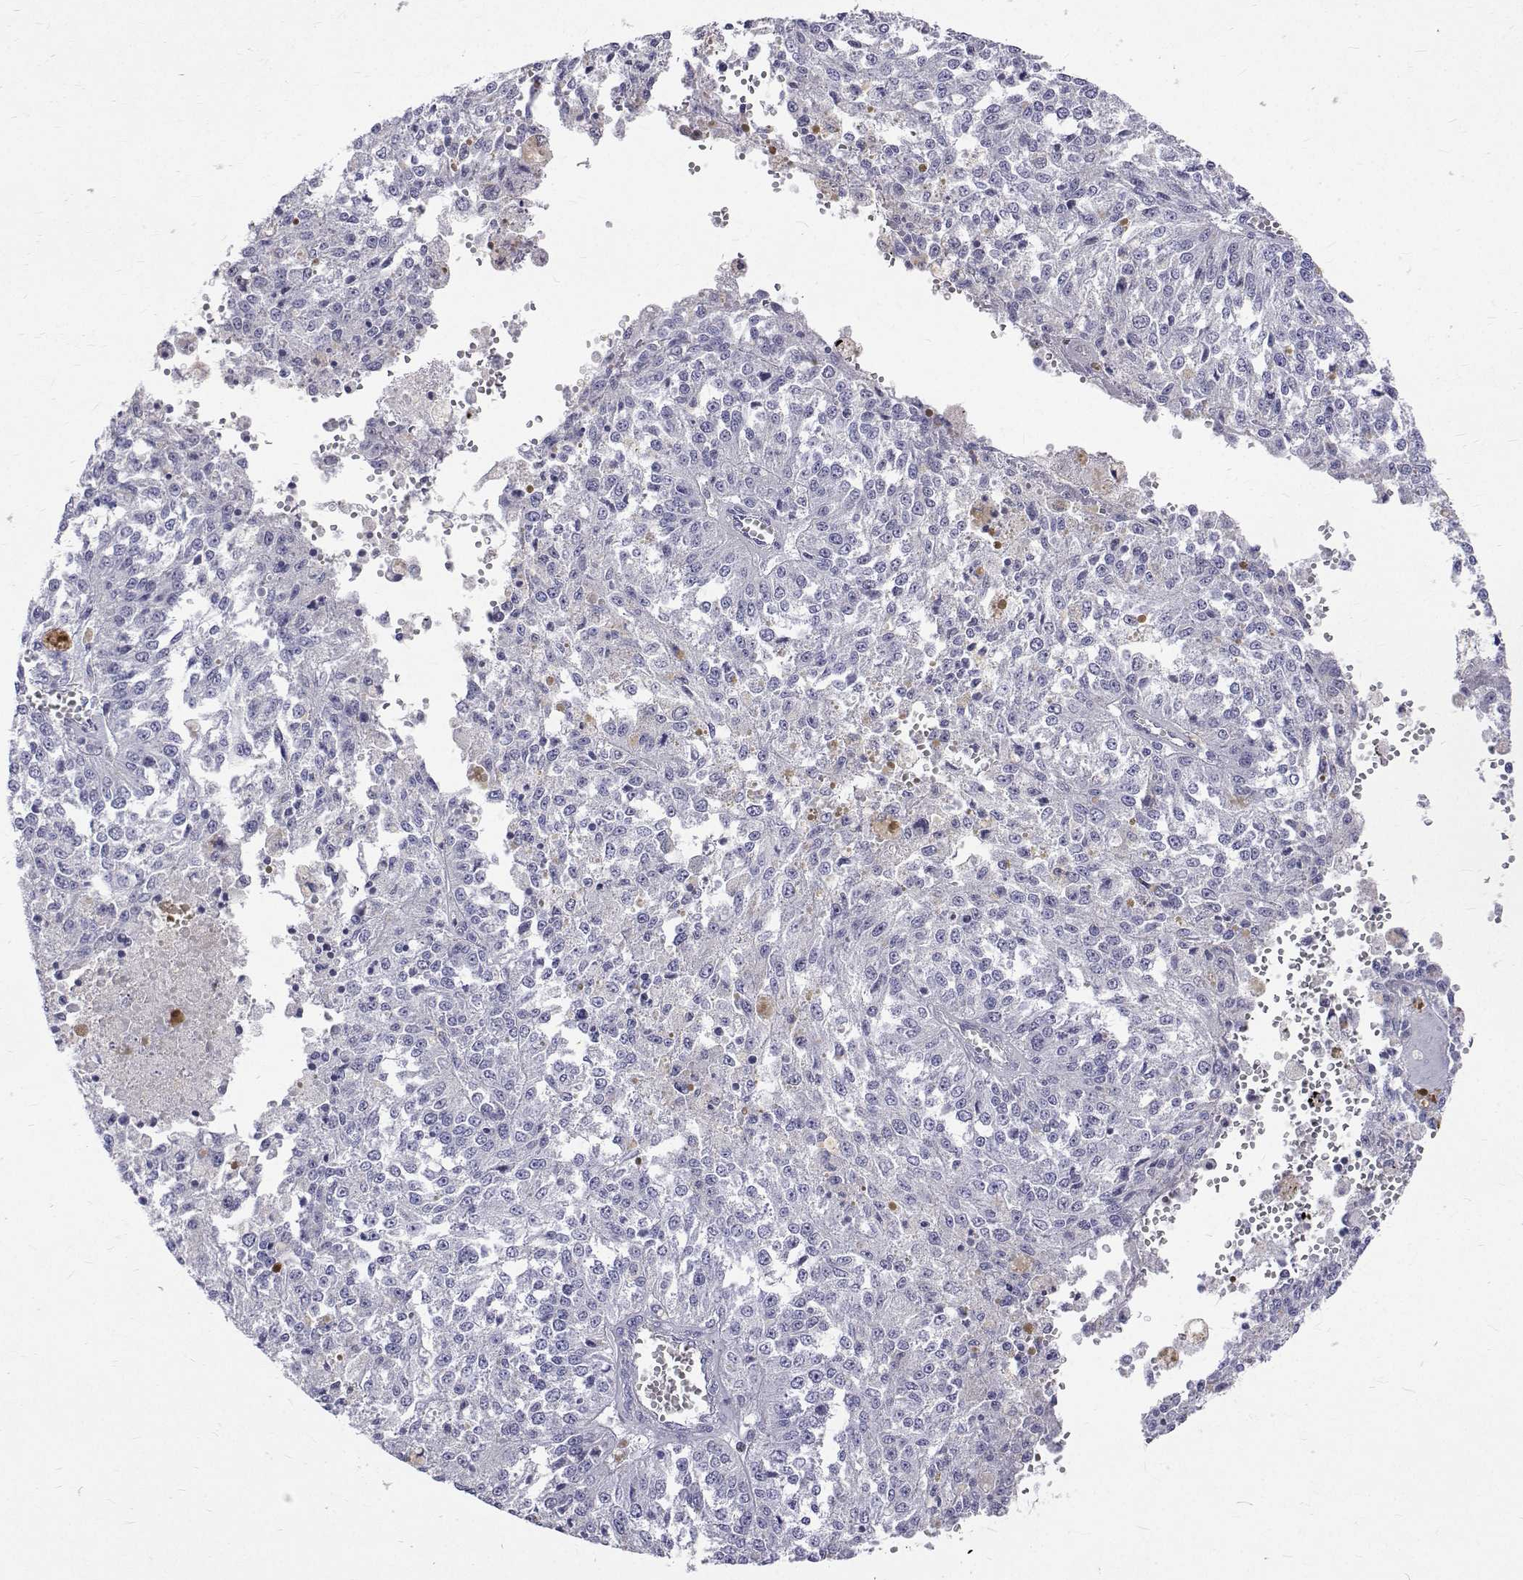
{"staining": {"intensity": "negative", "quantity": "none", "location": "none"}, "tissue": "melanoma", "cell_type": "Tumor cells", "image_type": "cancer", "snomed": [{"axis": "morphology", "description": "Malignant melanoma, Metastatic site"}, {"axis": "topography", "description": "Lymph node"}], "caption": "An immunohistochemistry (IHC) image of malignant melanoma (metastatic site) is shown. There is no staining in tumor cells of malignant melanoma (metastatic site).", "gene": "OPRPN", "patient": {"sex": "female", "age": 64}}